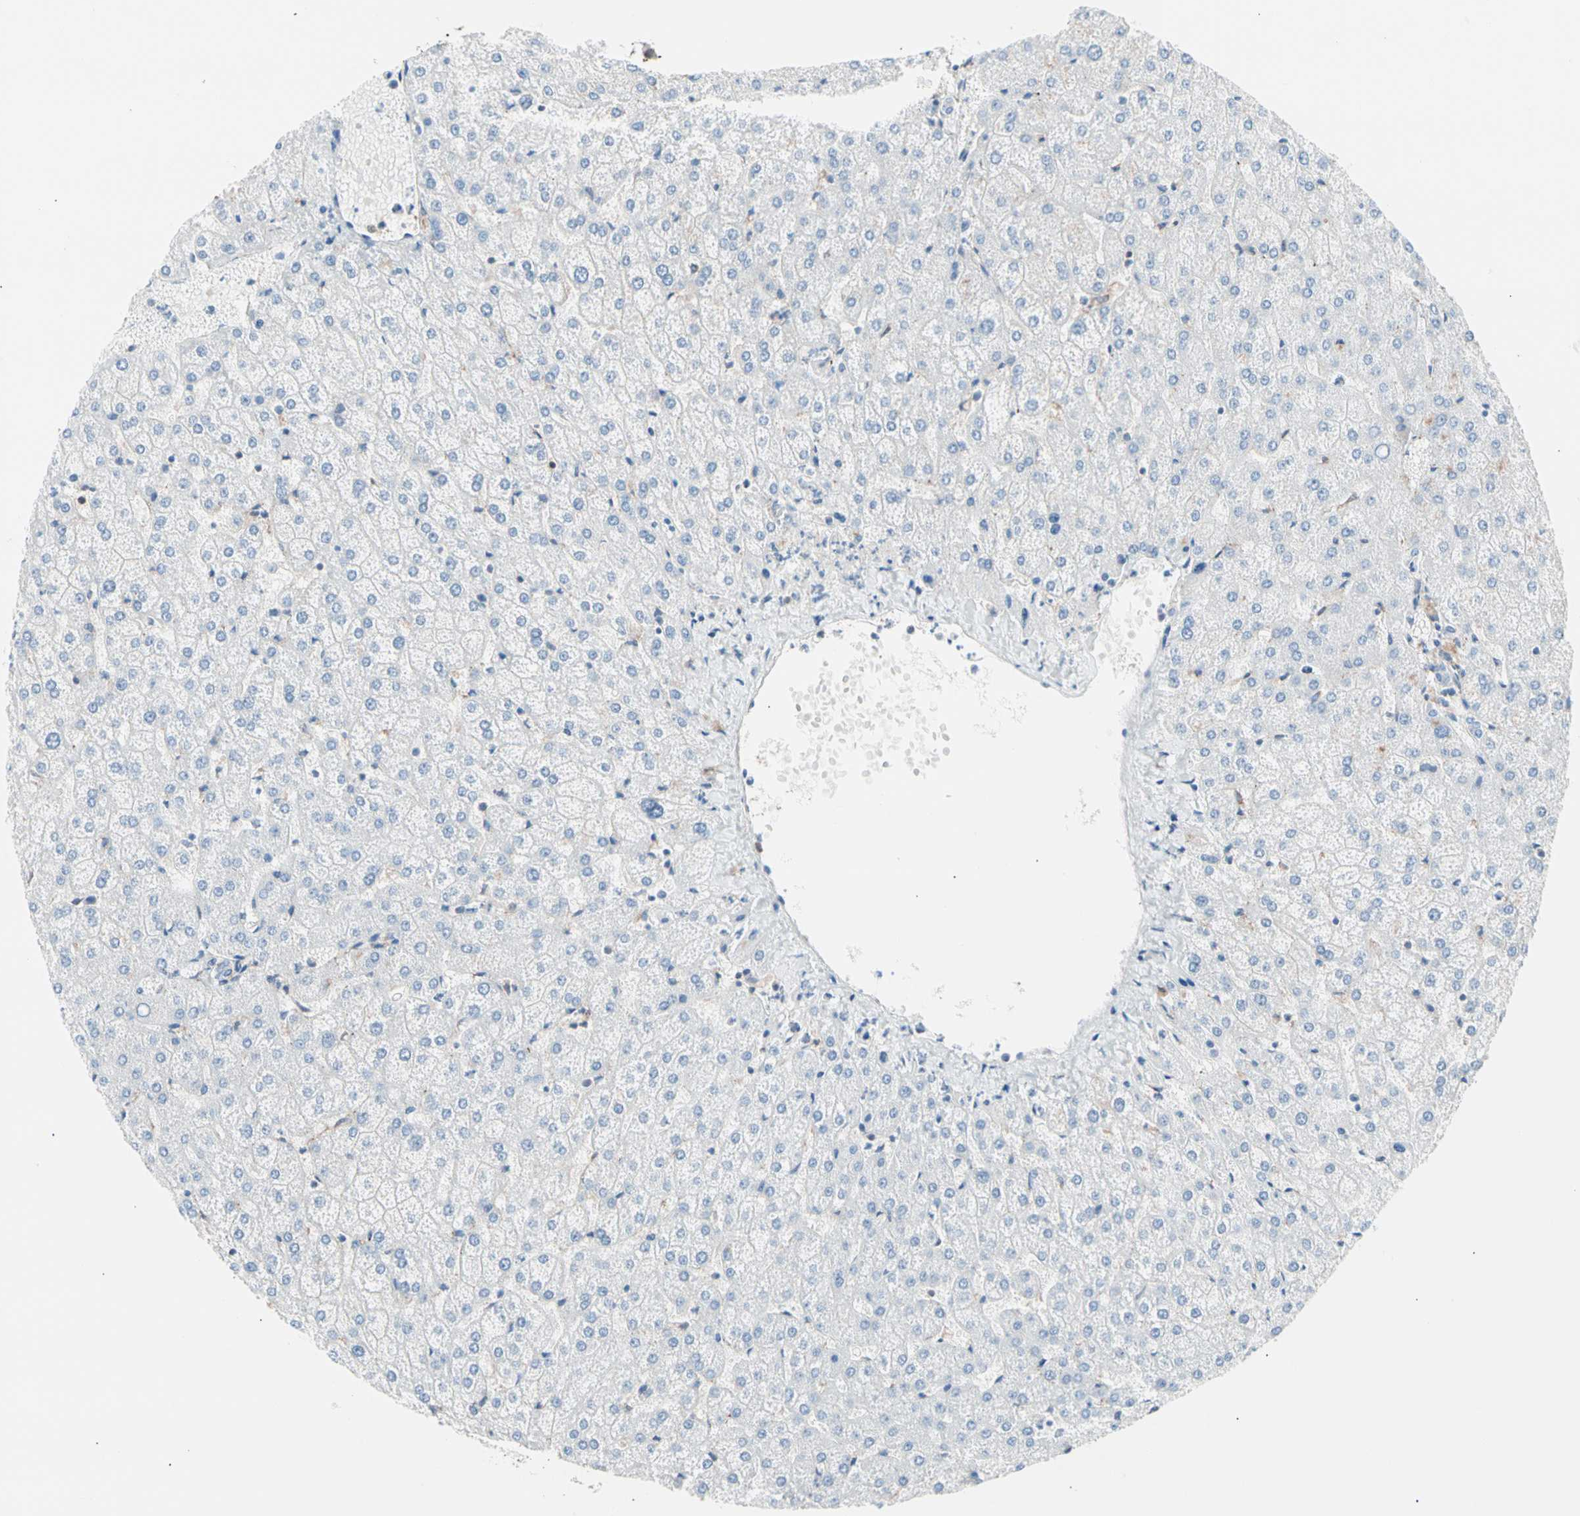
{"staining": {"intensity": "negative", "quantity": "none", "location": "none"}, "tissue": "liver", "cell_type": "Cholangiocytes", "image_type": "normal", "snomed": [{"axis": "morphology", "description": "Normal tissue, NOS"}, {"axis": "topography", "description": "Liver"}], "caption": "Benign liver was stained to show a protein in brown. There is no significant staining in cholangiocytes.", "gene": "HK1", "patient": {"sex": "female", "age": 32}}